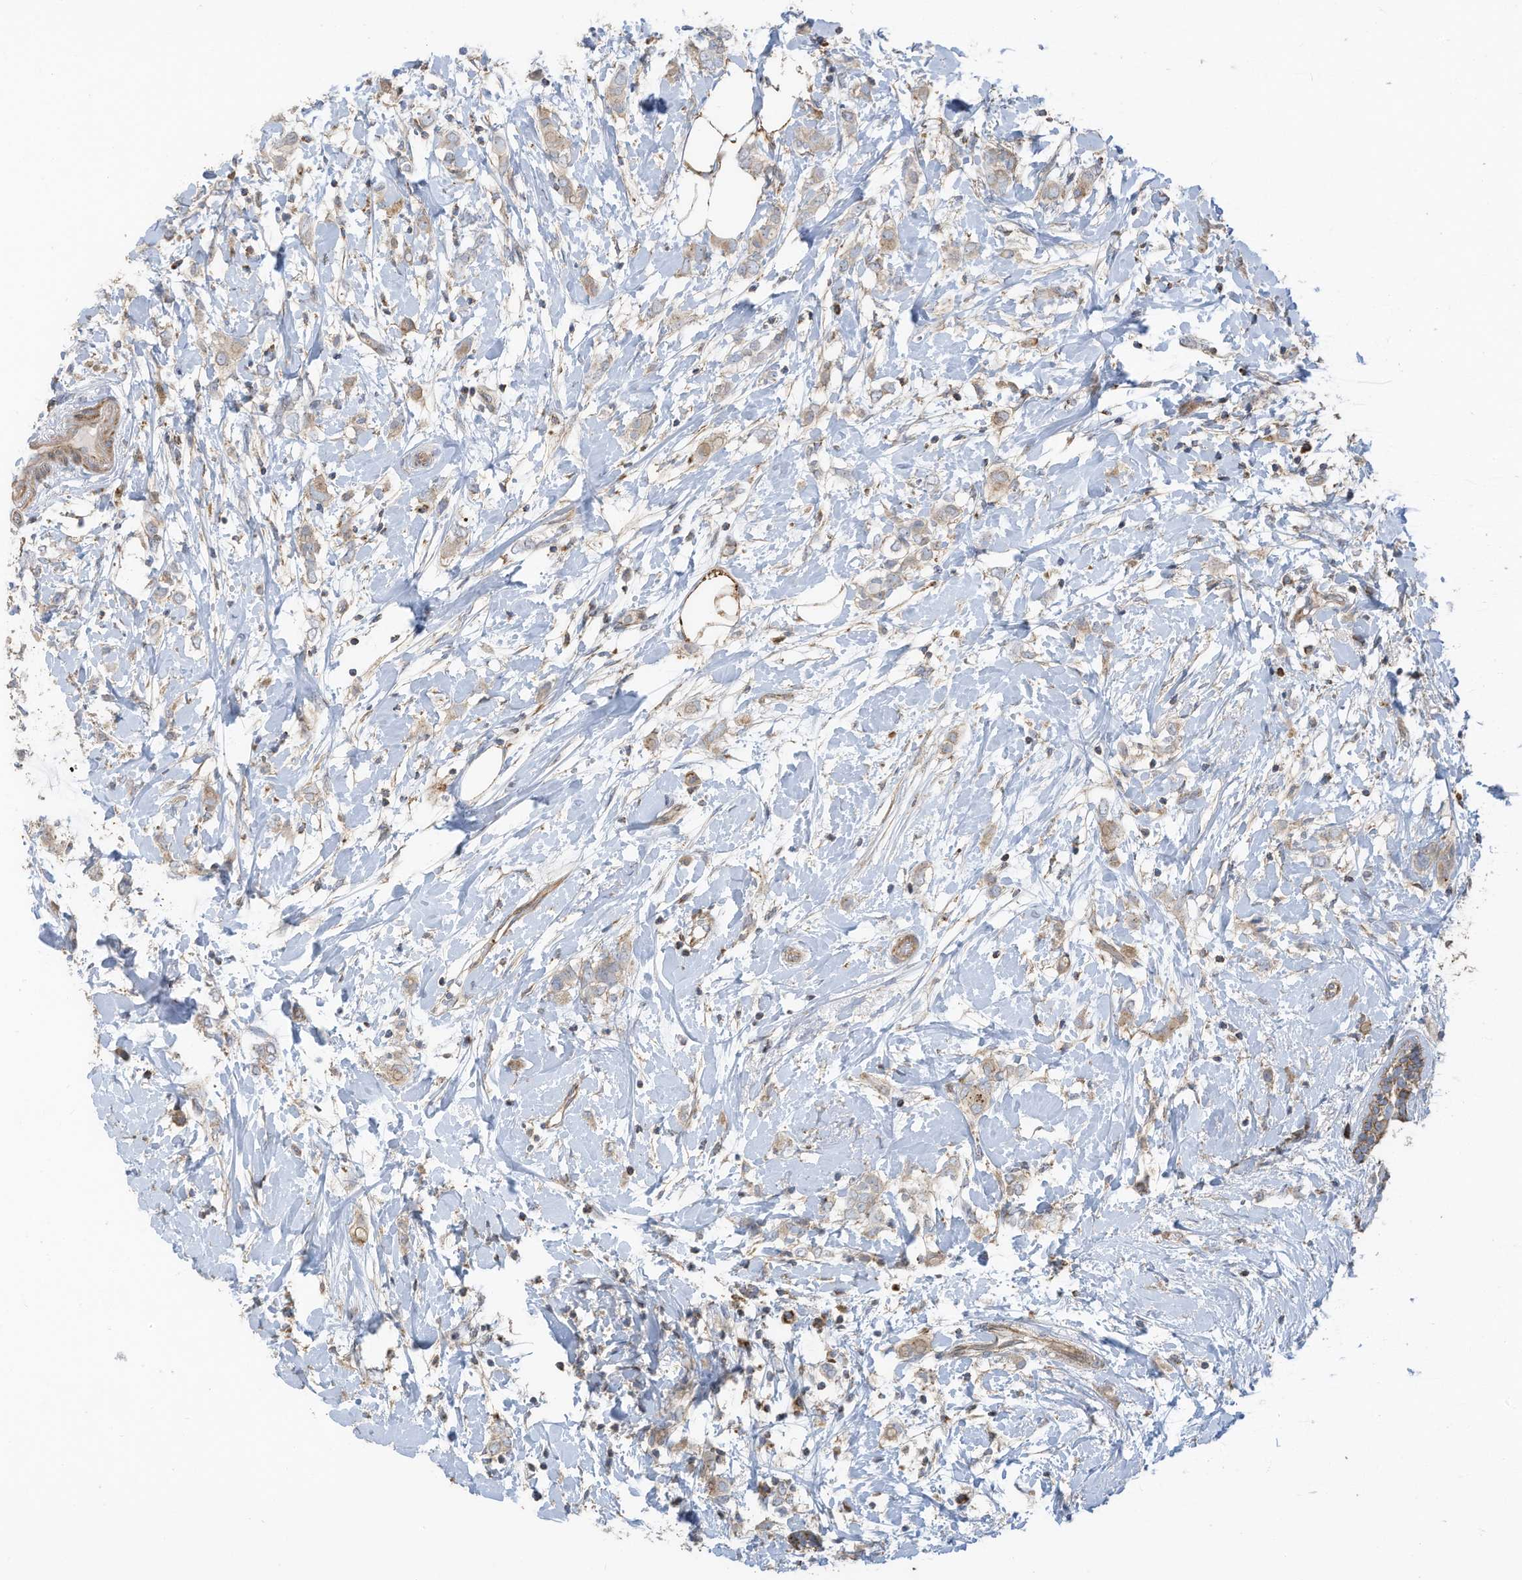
{"staining": {"intensity": "weak", "quantity": ">75%", "location": "cytoplasmic/membranous"}, "tissue": "breast cancer", "cell_type": "Tumor cells", "image_type": "cancer", "snomed": [{"axis": "morphology", "description": "Normal tissue, NOS"}, {"axis": "morphology", "description": "Lobular carcinoma"}, {"axis": "topography", "description": "Breast"}], "caption": "Weak cytoplasmic/membranous protein staining is identified in approximately >75% of tumor cells in breast lobular carcinoma.", "gene": "GTPBP2", "patient": {"sex": "female", "age": 47}}